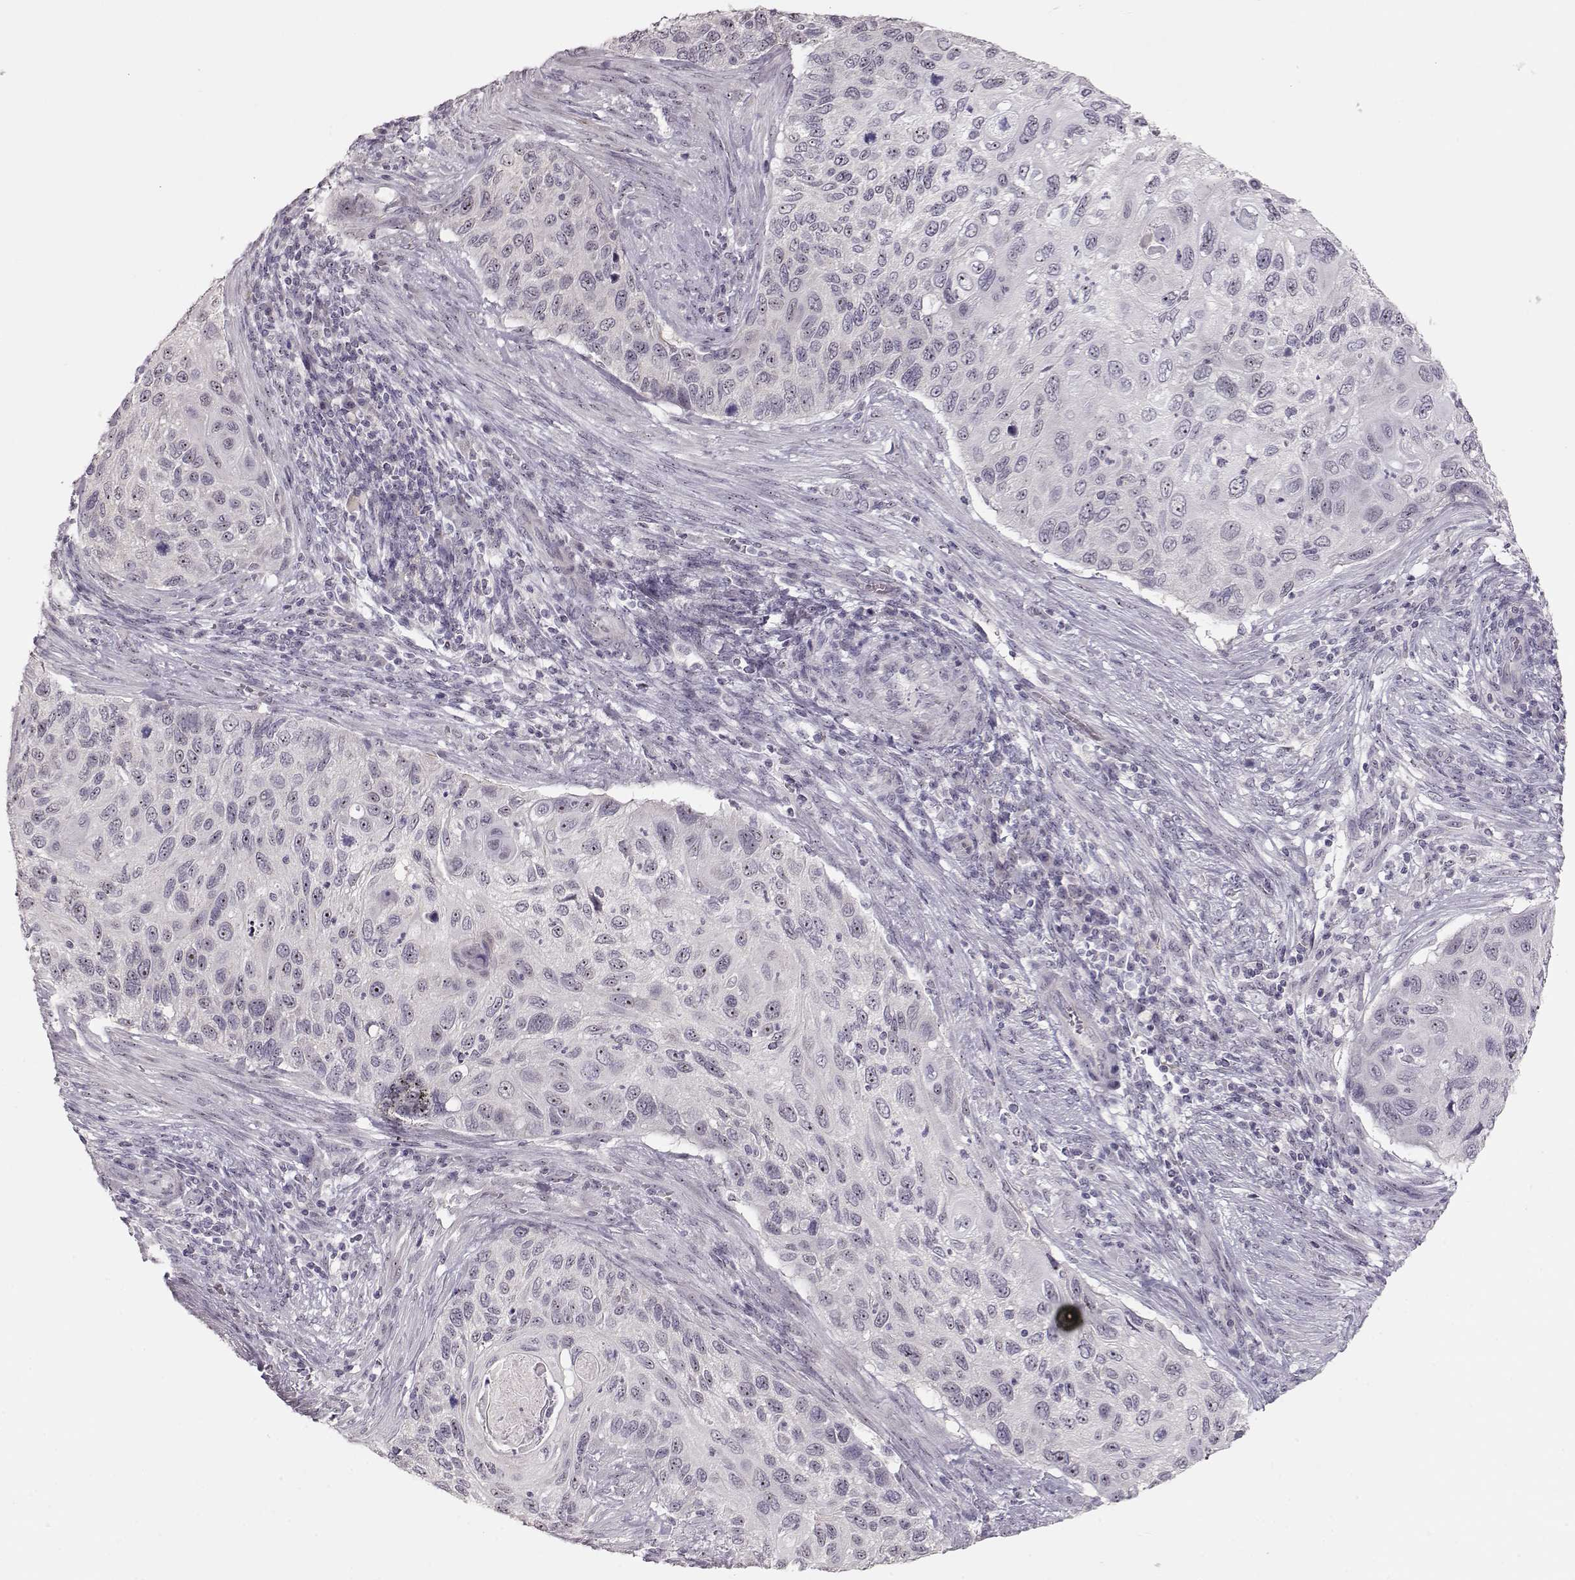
{"staining": {"intensity": "negative", "quantity": "none", "location": "none"}, "tissue": "cervical cancer", "cell_type": "Tumor cells", "image_type": "cancer", "snomed": [{"axis": "morphology", "description": "Squamous cell carcinoma, NOS"}, {"axis": "topography", "description": "Cervix"}], "caption": "Immunohistochemistry photomicrograph of neoplastic tissue: cervical cancer stained with DAB (3,3'-diaminobenzidine) displays no significant protein staining in tumor cells.", "gene": "FAM205A", "patient": {"sex": "female", "age": 70}}